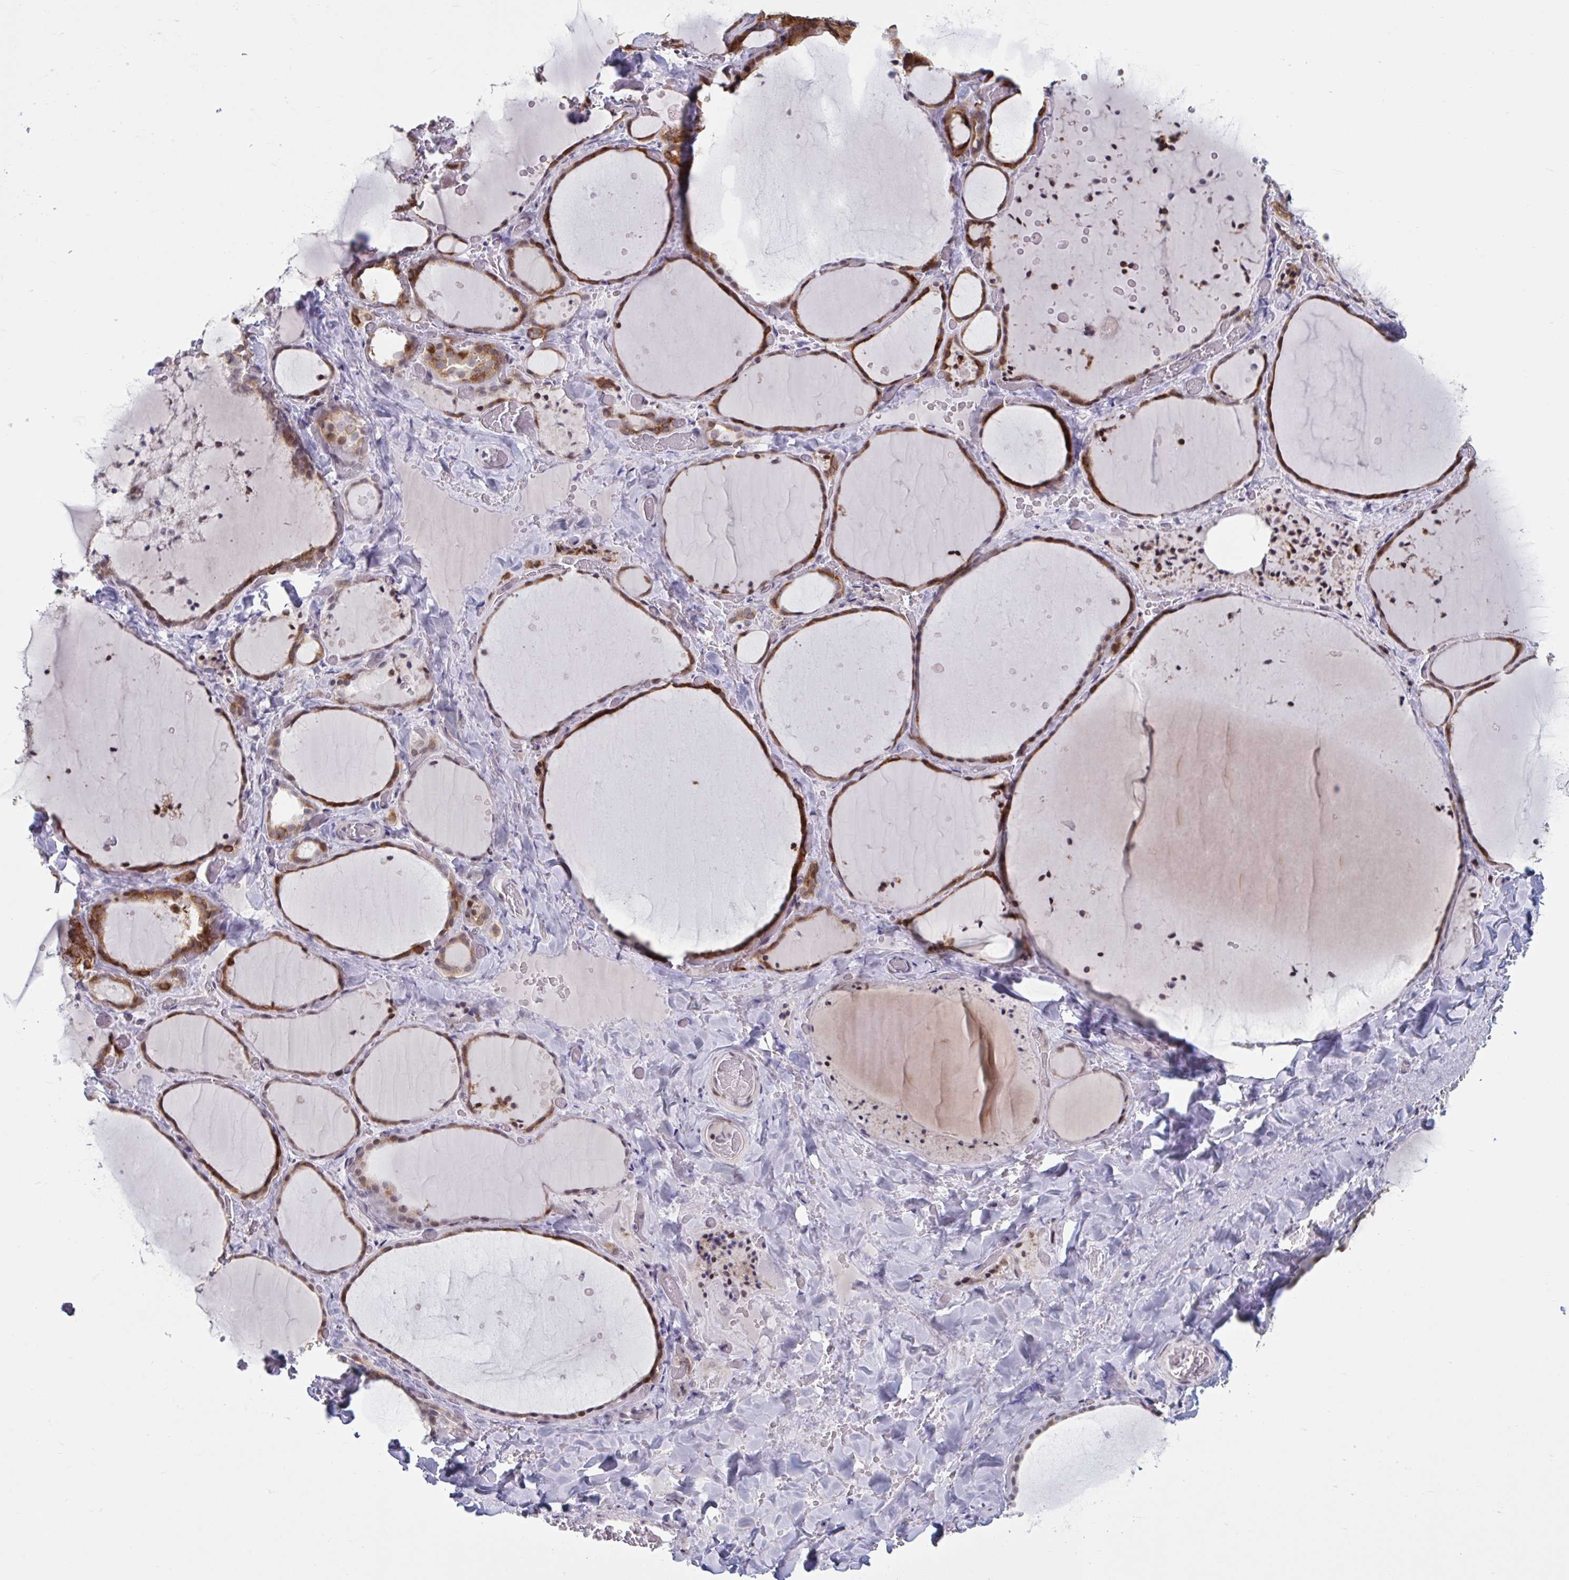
{"staining": {"intensity": "moderate", "quantity": ">75%", "location": "cytoplasmic/membranous,nuclear"}, "tissue": "thyroid gland", "cell_type": "Glandular cells", "image_type": "normal", "snomed": [{"axis": "morphology", "description": "Normal tissue, NOS"}, {"axis": "topography", "description": "Thyroid gland"}], "caption": "Moderate cytoplasmic/membranous,nuclear expression for a protein is appreciated in approximately >75% of glandular cells of unremarkable thyroid gland using immunohistochemistry.", "gene": "HSD17B6", "patient": {"sex": "female", "age": 36}}